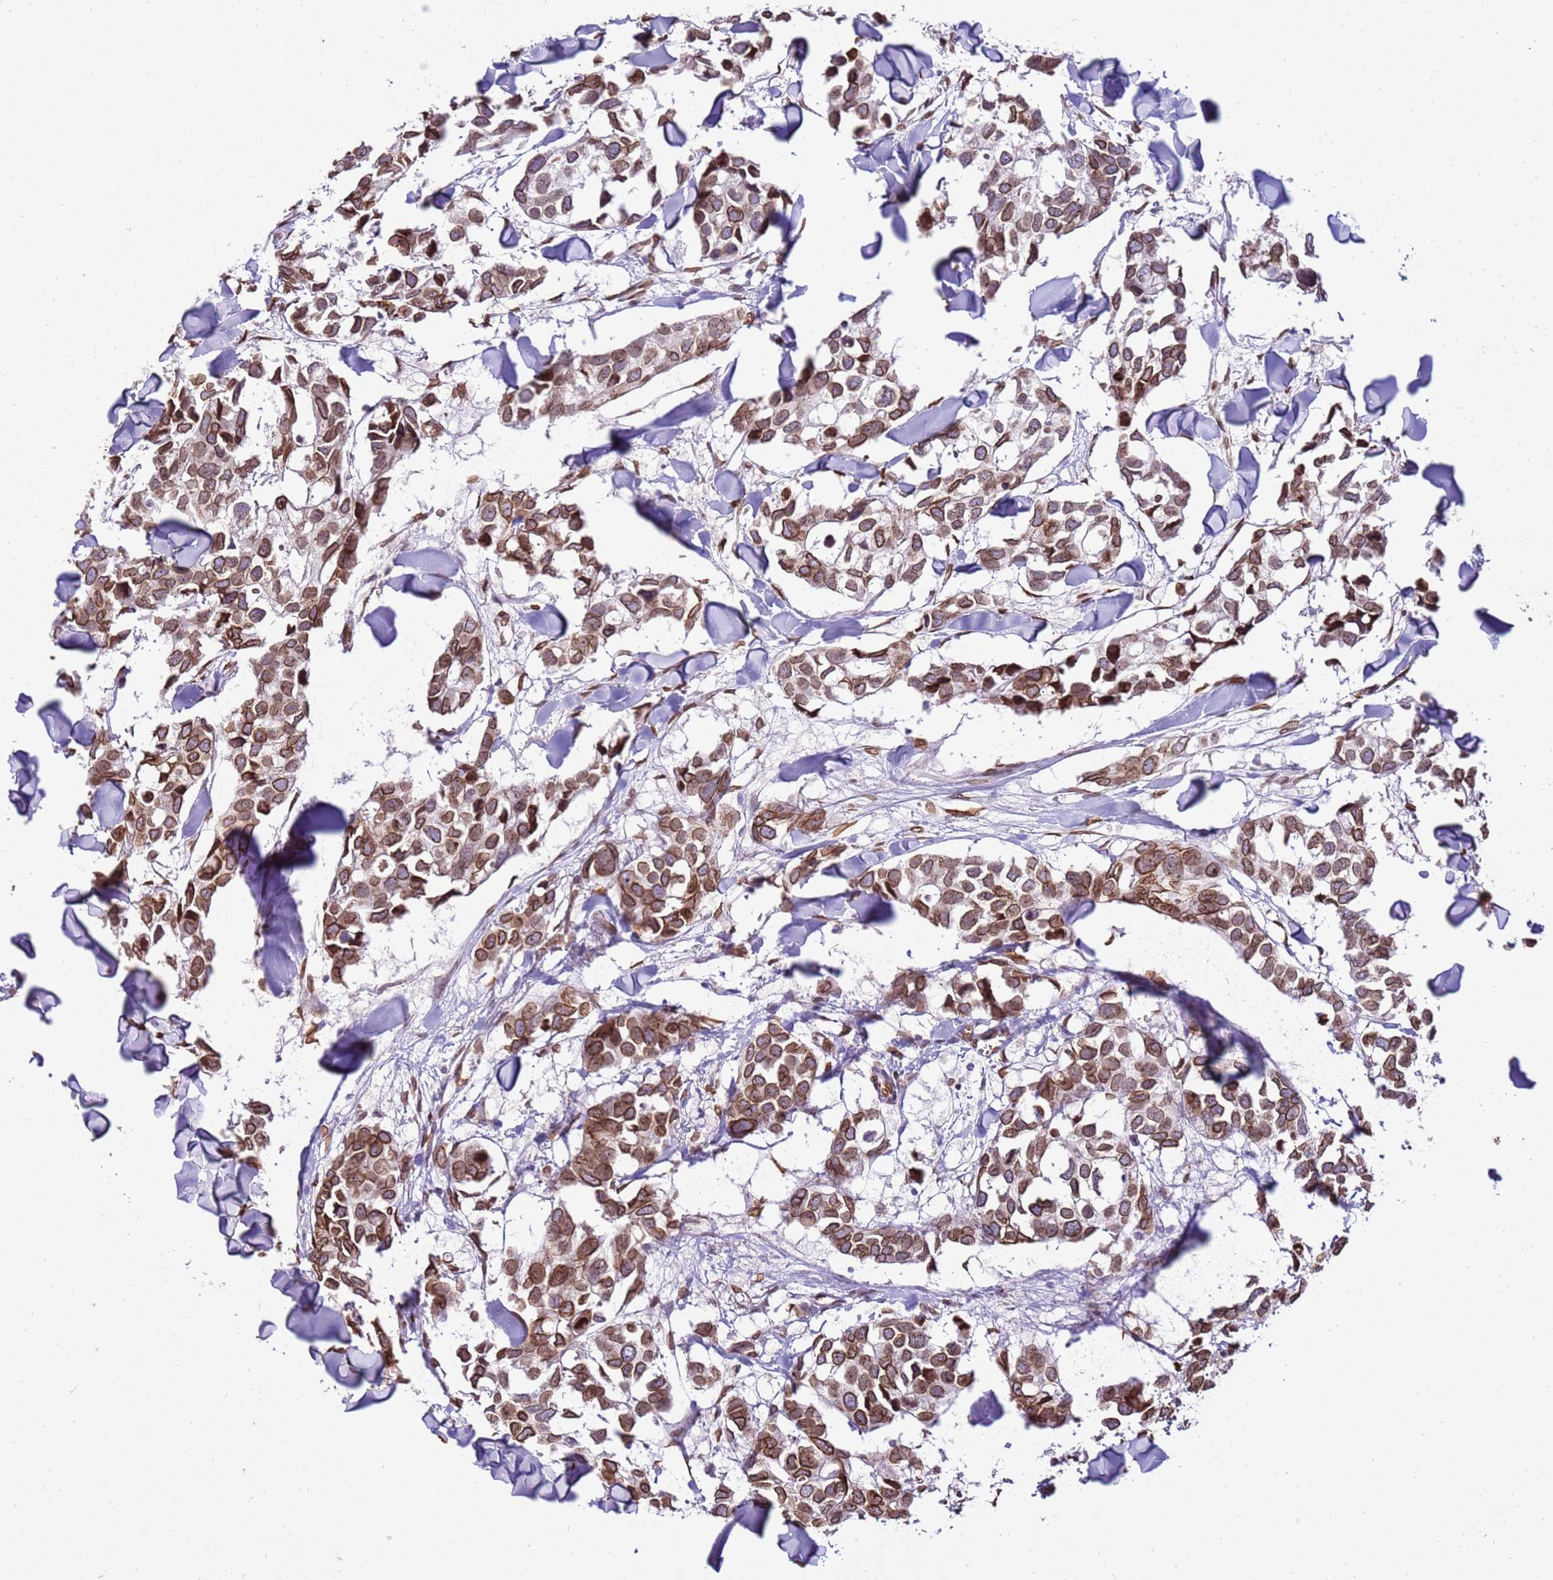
{"staining": {"intensity": "moderate", "quantity": ">75%", "location": "cytoplasmic/membranous,nuclear"}, "tissue": "breast cancer", "cell_type": "Tumor cells", "image_type": "cancer", "snomed": [{"axis": "morphology", "description": "Duct carcinoma"}, {"axis": "topography", "description": "Breast"}], "caption": "Tumor cells display medium levels of moderate cytoplasmic/membranous and nuclear expression in approximately >75% of cells in breast cancer (infiltrating ductal carcinoma). The staining is performed using DAB brown chromogen to label protein expression. The nuclei are counter-stained blue using hematoxylin.", "gene": "TMEM47", "patient": {"sex": "female", "age": 83}}